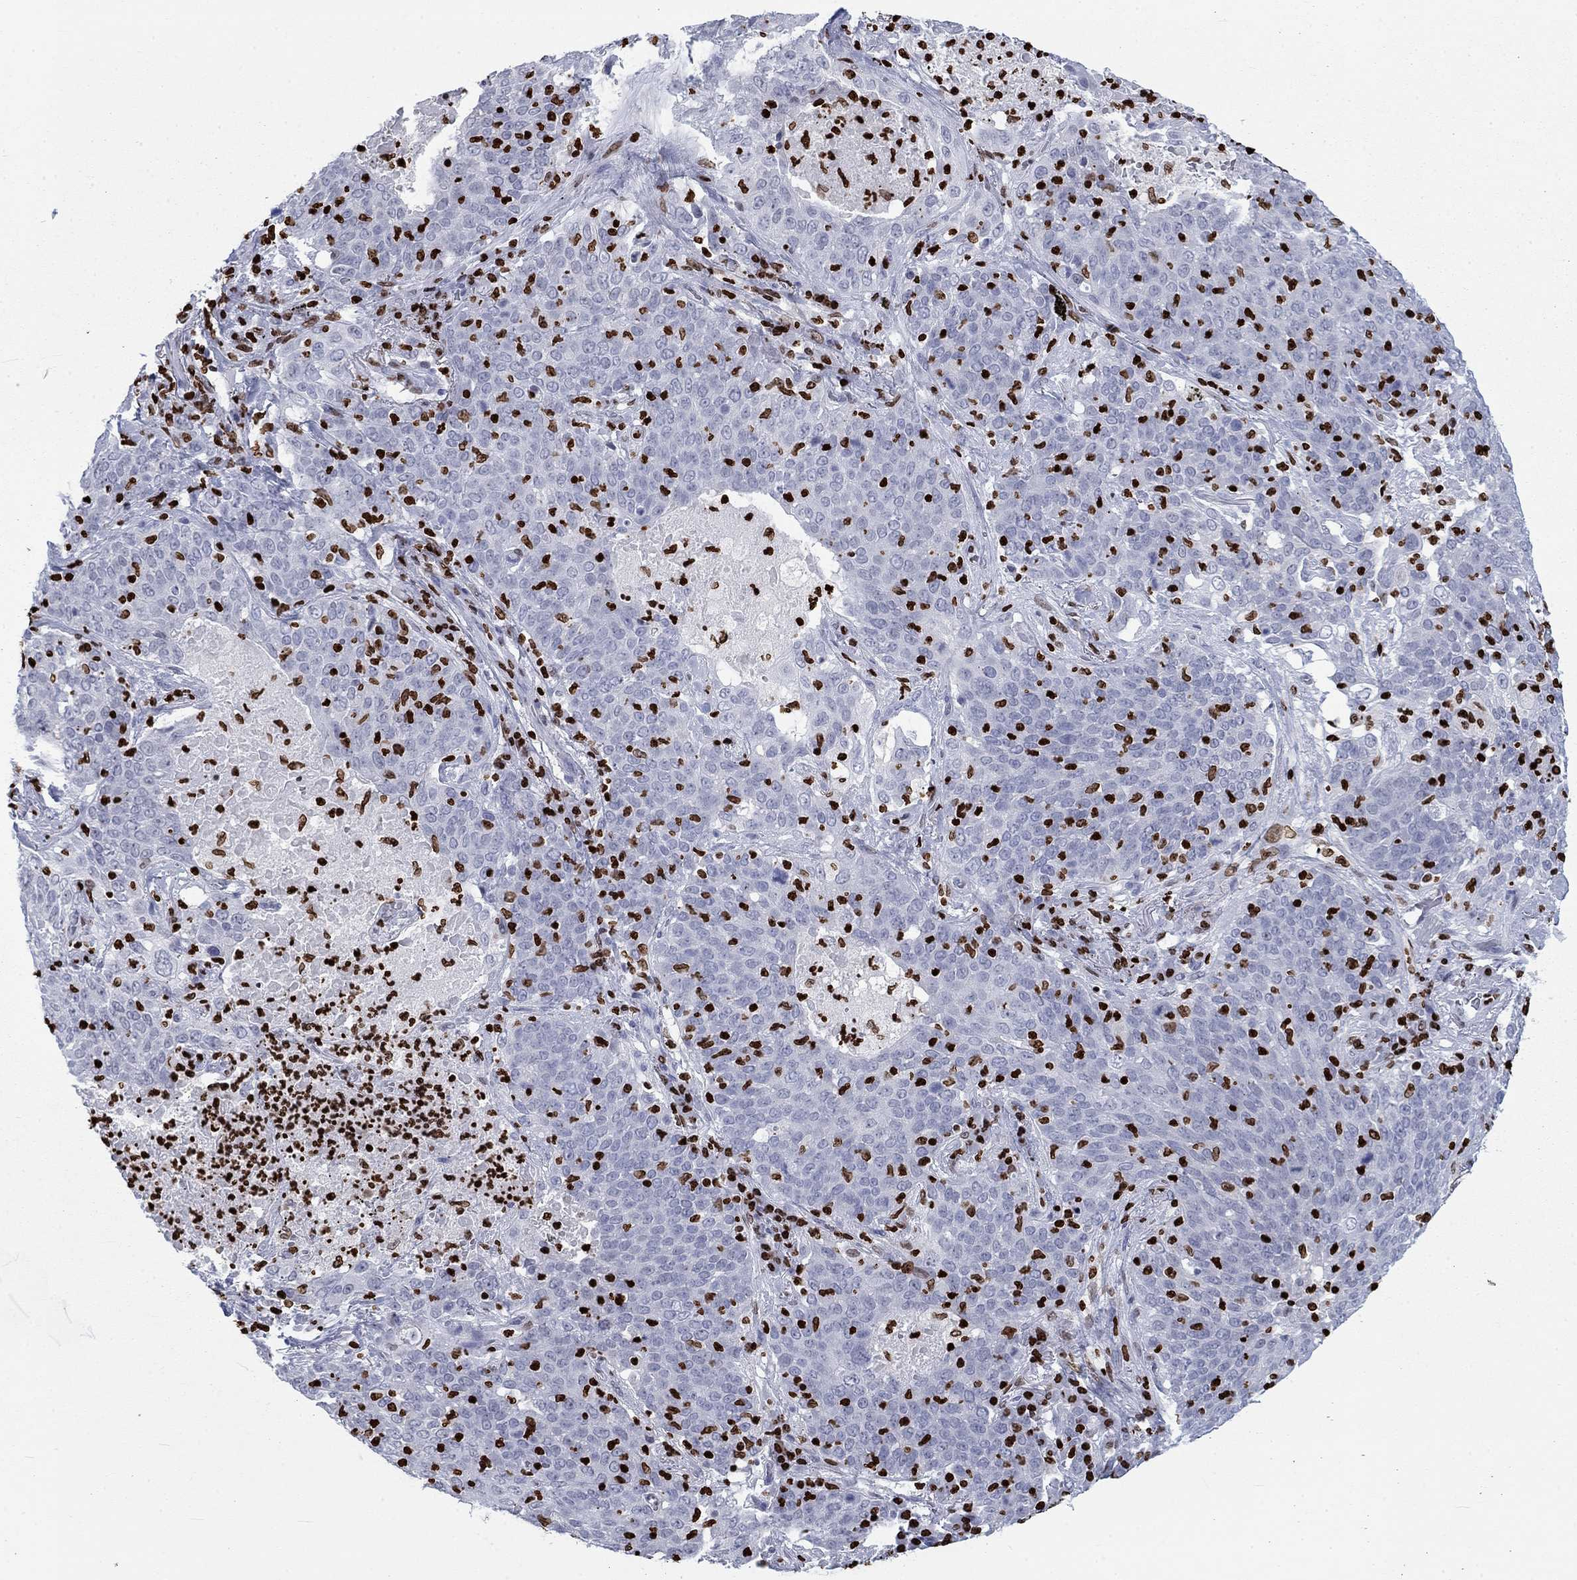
{"staining": {"intensity": "negative", "quantity": "none", "location": "none"}, "tissue": "lung cancer", "cell_type": "Tumor cells", "image_type": "cancer", "snomed": [{"axis": "morphology", "description": "Squamous cell carcinoma, NOS"}, {"axis": "topography", "description": "Lung"}], "caption": "Lung cancer stained for a protein using IHC demonstrates no expression tumor cells.", "gene": "H1-5", "patient": {"sex": "male", "age": 82}}